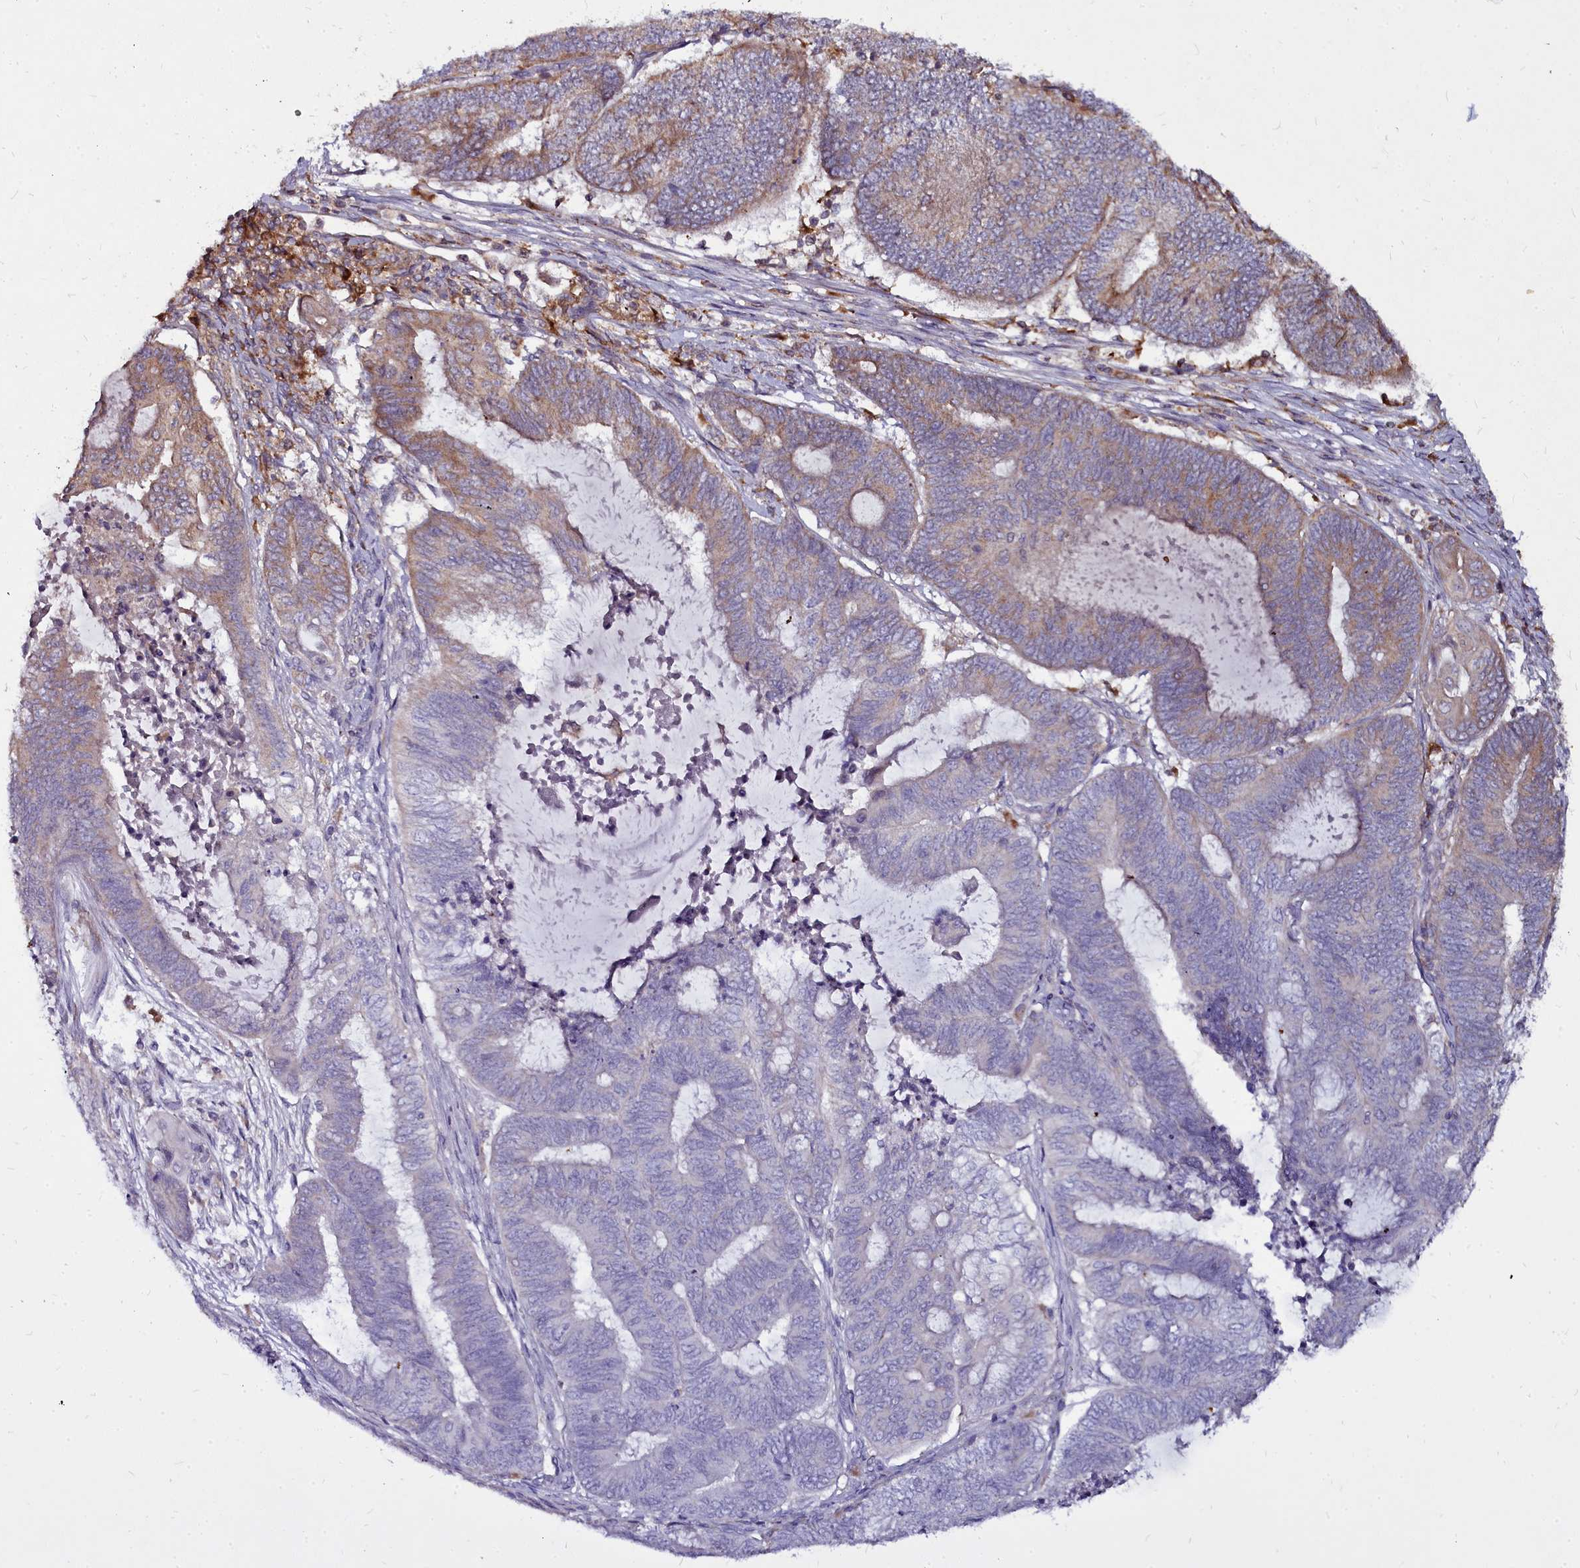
{"staining": {"intensity": "moderate", "quantity": "25%-75%", "location": "cytoplasmic/membranous"}, "tissue": "endometrial cancer", "cell_type": "Tumor cells", "image_type": "cancer", "snomed": [{"axis": "morphology", "description": "Adenocarcinoma, NOS"}, {"axis": "topography", "description": "Uterus"}, {"axis": "topography", "description": "Endometrium"}], "caption": "Endometrial adenocarcinoma was stained to show a protein in brown. There is medium levels of moderate cytoplasmic/membranous staining in about 25%-75% of tumor cells.", "gene": "NCKAP1L", "patient": {"sex": "female", "age": 70}}